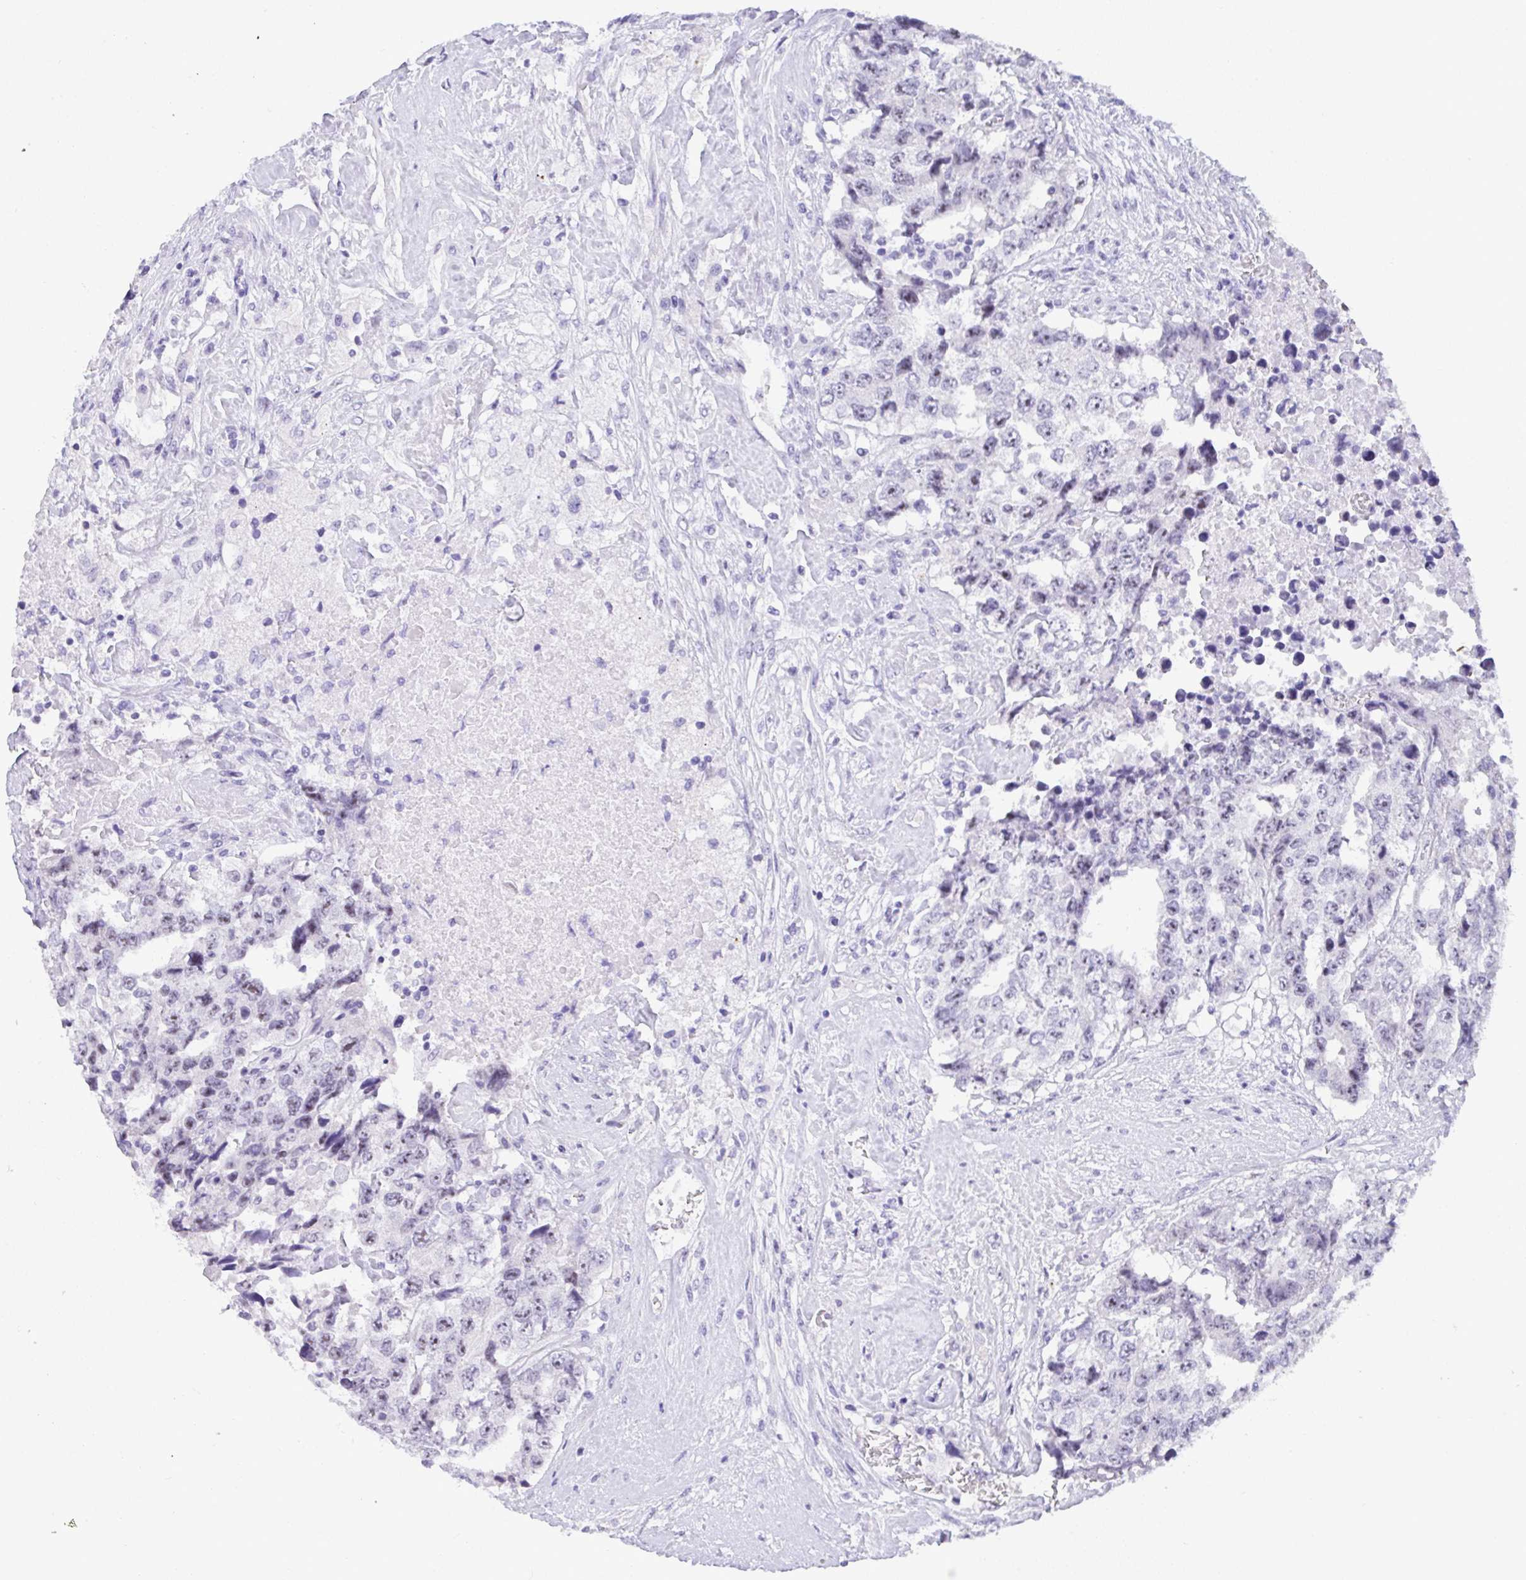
{"staining": {"intensity": "negative", "quantity": "none", "location": "none"}, "tissue": "testis cancer", "cell_type": "Tumor cells", "image_type": "cancer", "snomed": [{"axis": "morphology", "description": "Carcinoma, Embryonal, NOS"}, {"axis": "topography", "description": "Testis"}], "caption": "IHC of testis cancer shows no positivity in tumor cells.", "gene": "YBX2", "patient": {"sex": "male", "age": 24}}